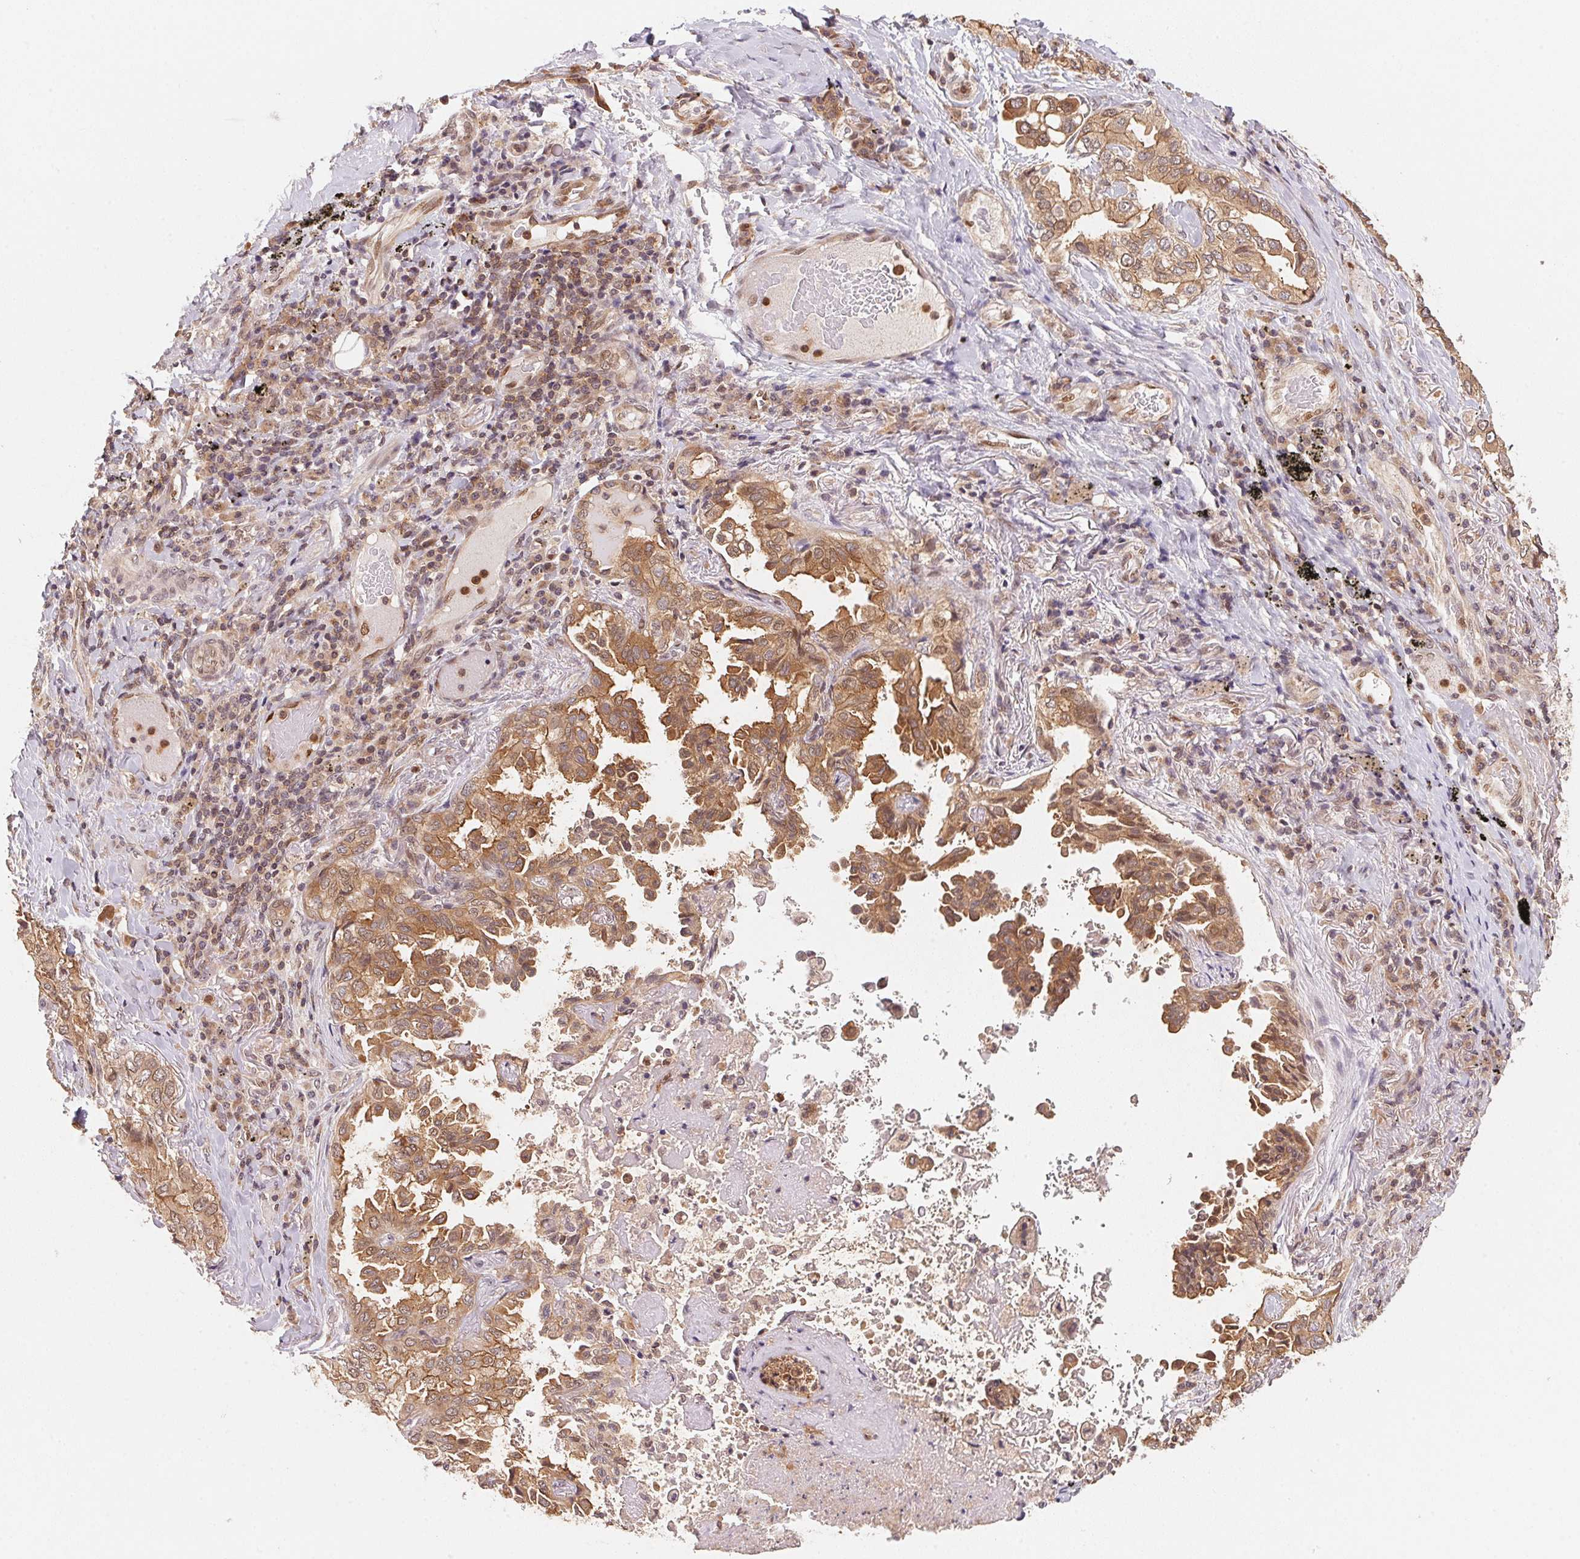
{"staining": {"intensity": "moderate", "quantity": ">75%", "location": "cytoplasmic/membranous"}, "tissue": "lung cancer", "cell_type": "Tumor cells", "image_type": "cancer", "snomed": [{"axis": "morphology", "description": "Aneuploidy"}, {"axis": "morphology", "description": "Adenocarcinoma, NOS"}, {"axis": "morphology", "description": "Adenocarcinoma, metastatic, NOS"}, {"axis": "topography", "description": "Lymph node"}, {"axis": "topography", "description": "Lung"}], "caption": "Immunohistochemical staining of lung metastatic adenocarcinoma displays medium levels of moderate cytoplasmic/membranous positivity in about >75% of tumor cells. The staining was performed using DAB to visualize the protein expression in brown, while the nuclei were stained in blue with hematoxylin (Magnification: 20x).", "gene": "CCDC102B", "patient": {"sex": "female", "age": 48}}